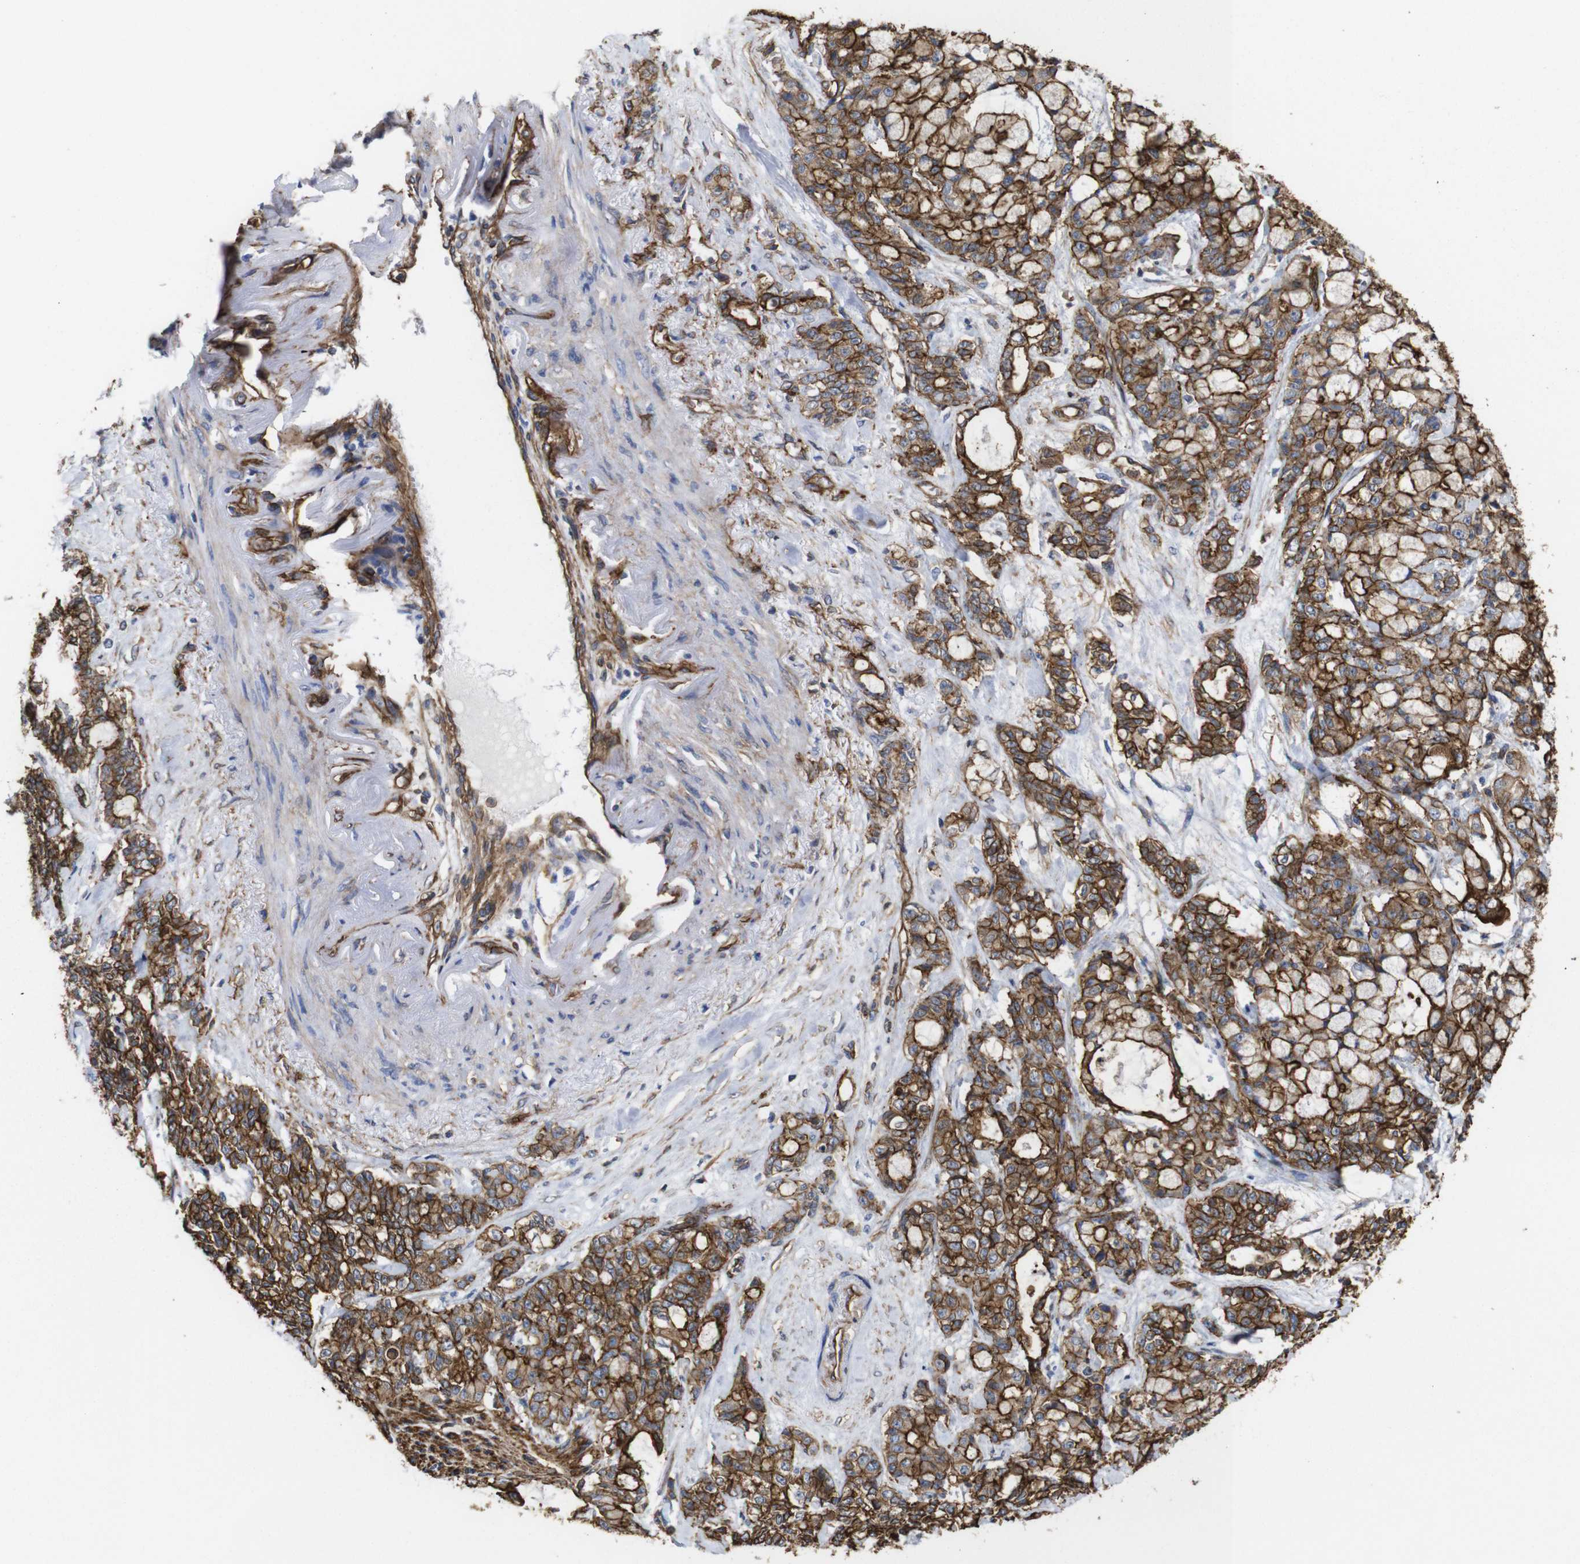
{"staining": {"intensity": "strong", "quantity": ">75%", "location": "cytoplasmic/membranous"}, "tissue": "pancreatic cancer", "cell_type": "Tumor cells", "image_type": "cancer", "snomed": [{"axis": "morphology", "description": "Adenocarcinoma, NOS"}, {"axis": "topography", "description": "Pancreas"}], "caption": "Immunohistochemical staining of pancreatic cancer exhibits high levels of strong cytoplasmic/membranous positivity in approximately >75% of tumor cells.", "gene": "SPTBN1", "patient": {"sex": "female", "age": 73}}